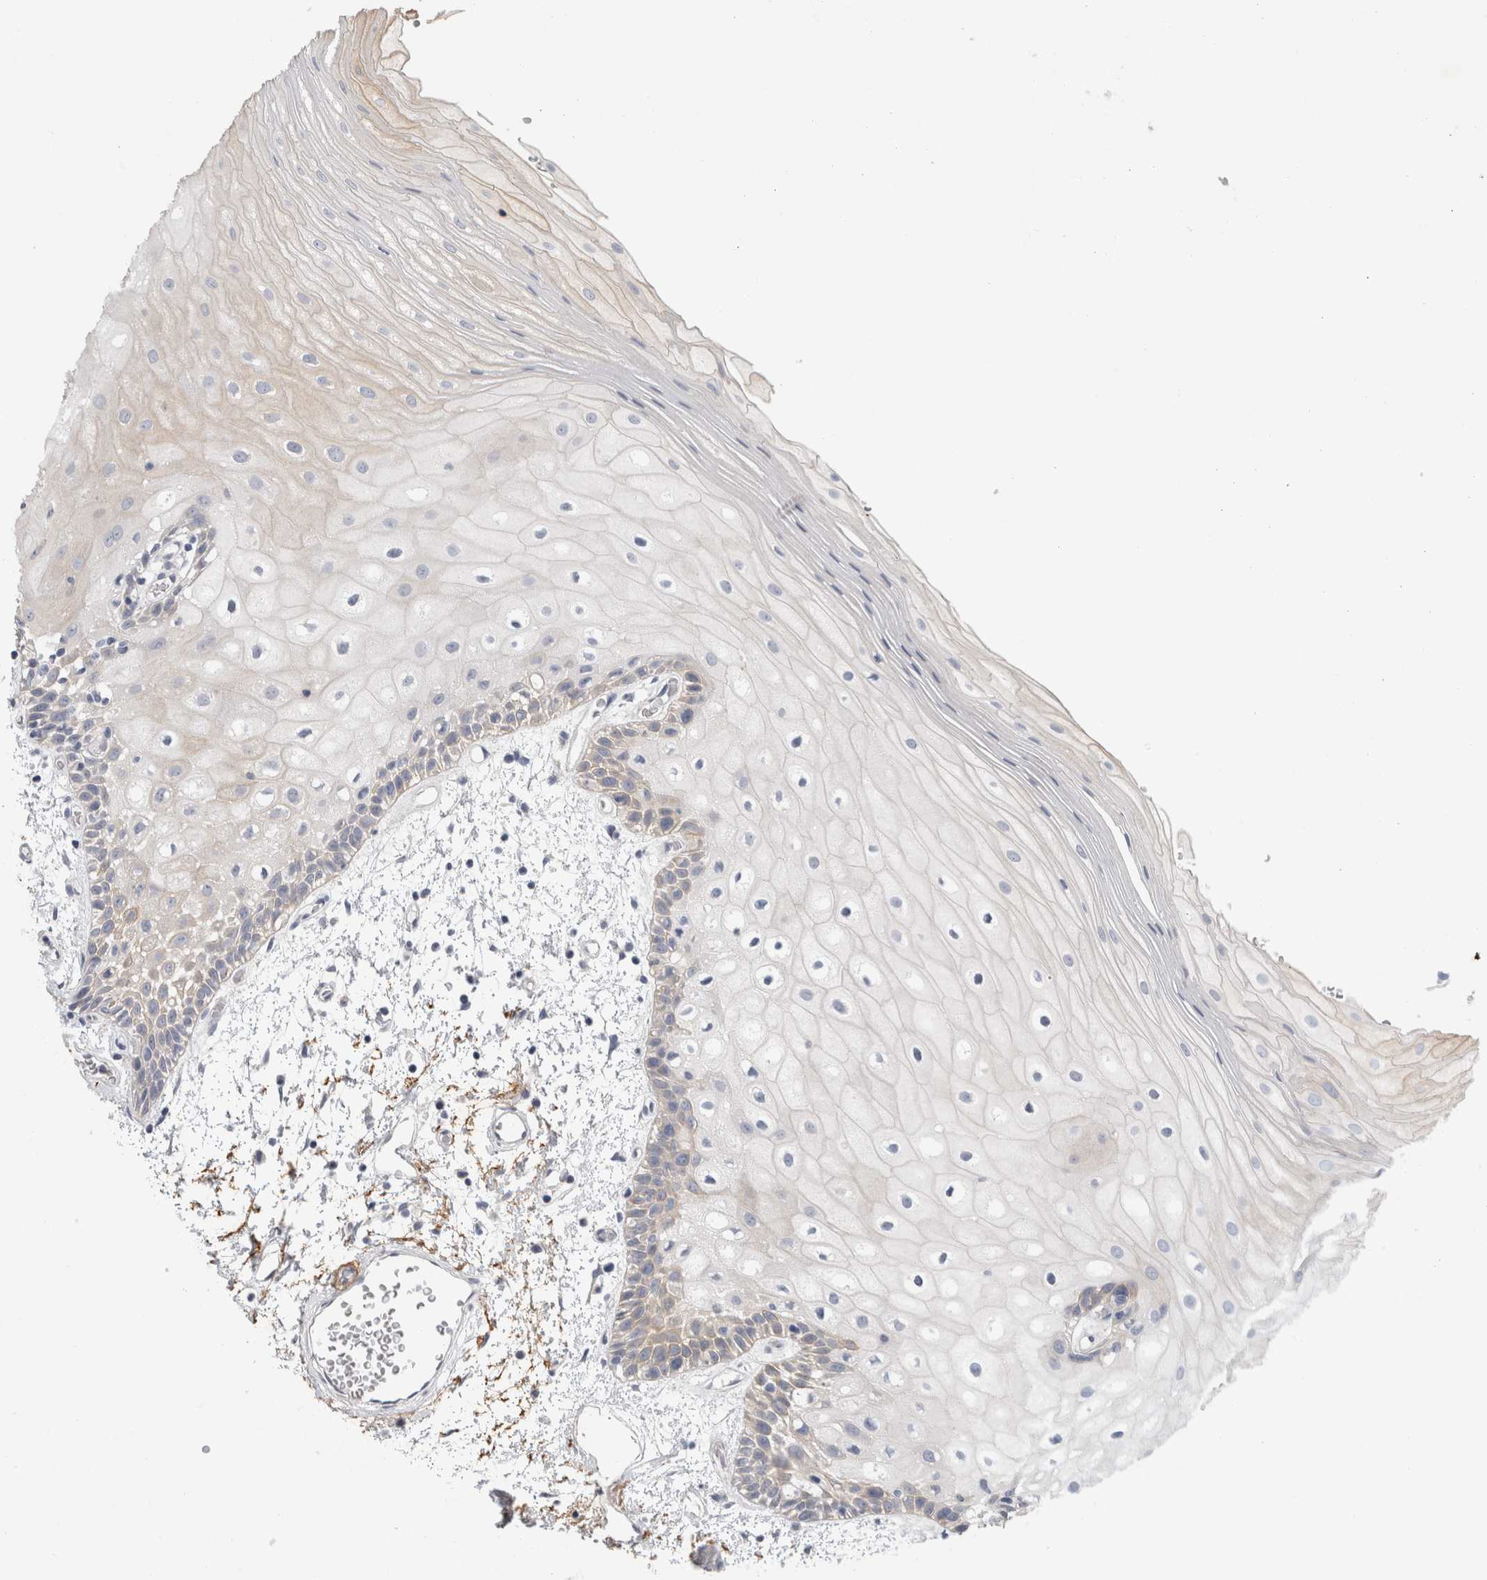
{"staining": {"intensity": "negative", "quantity": "none", "location": "none"}, "tissue": "oral mucosa", "cell_type": "Squamous epithelial cells", "image_type": "normal", "snomed": [{"axis": "morphology", "description": "Normal tissue, NOS"}, {"axis": "topography", "description": "Oral tissue"}], "caption": "This is an immunohistochemistry histopathology image of benign oral mucosa. There is no staining in squamous epithelial cells.", "gene": "CD55", "patient": {"sex": "male", "age": 52}}